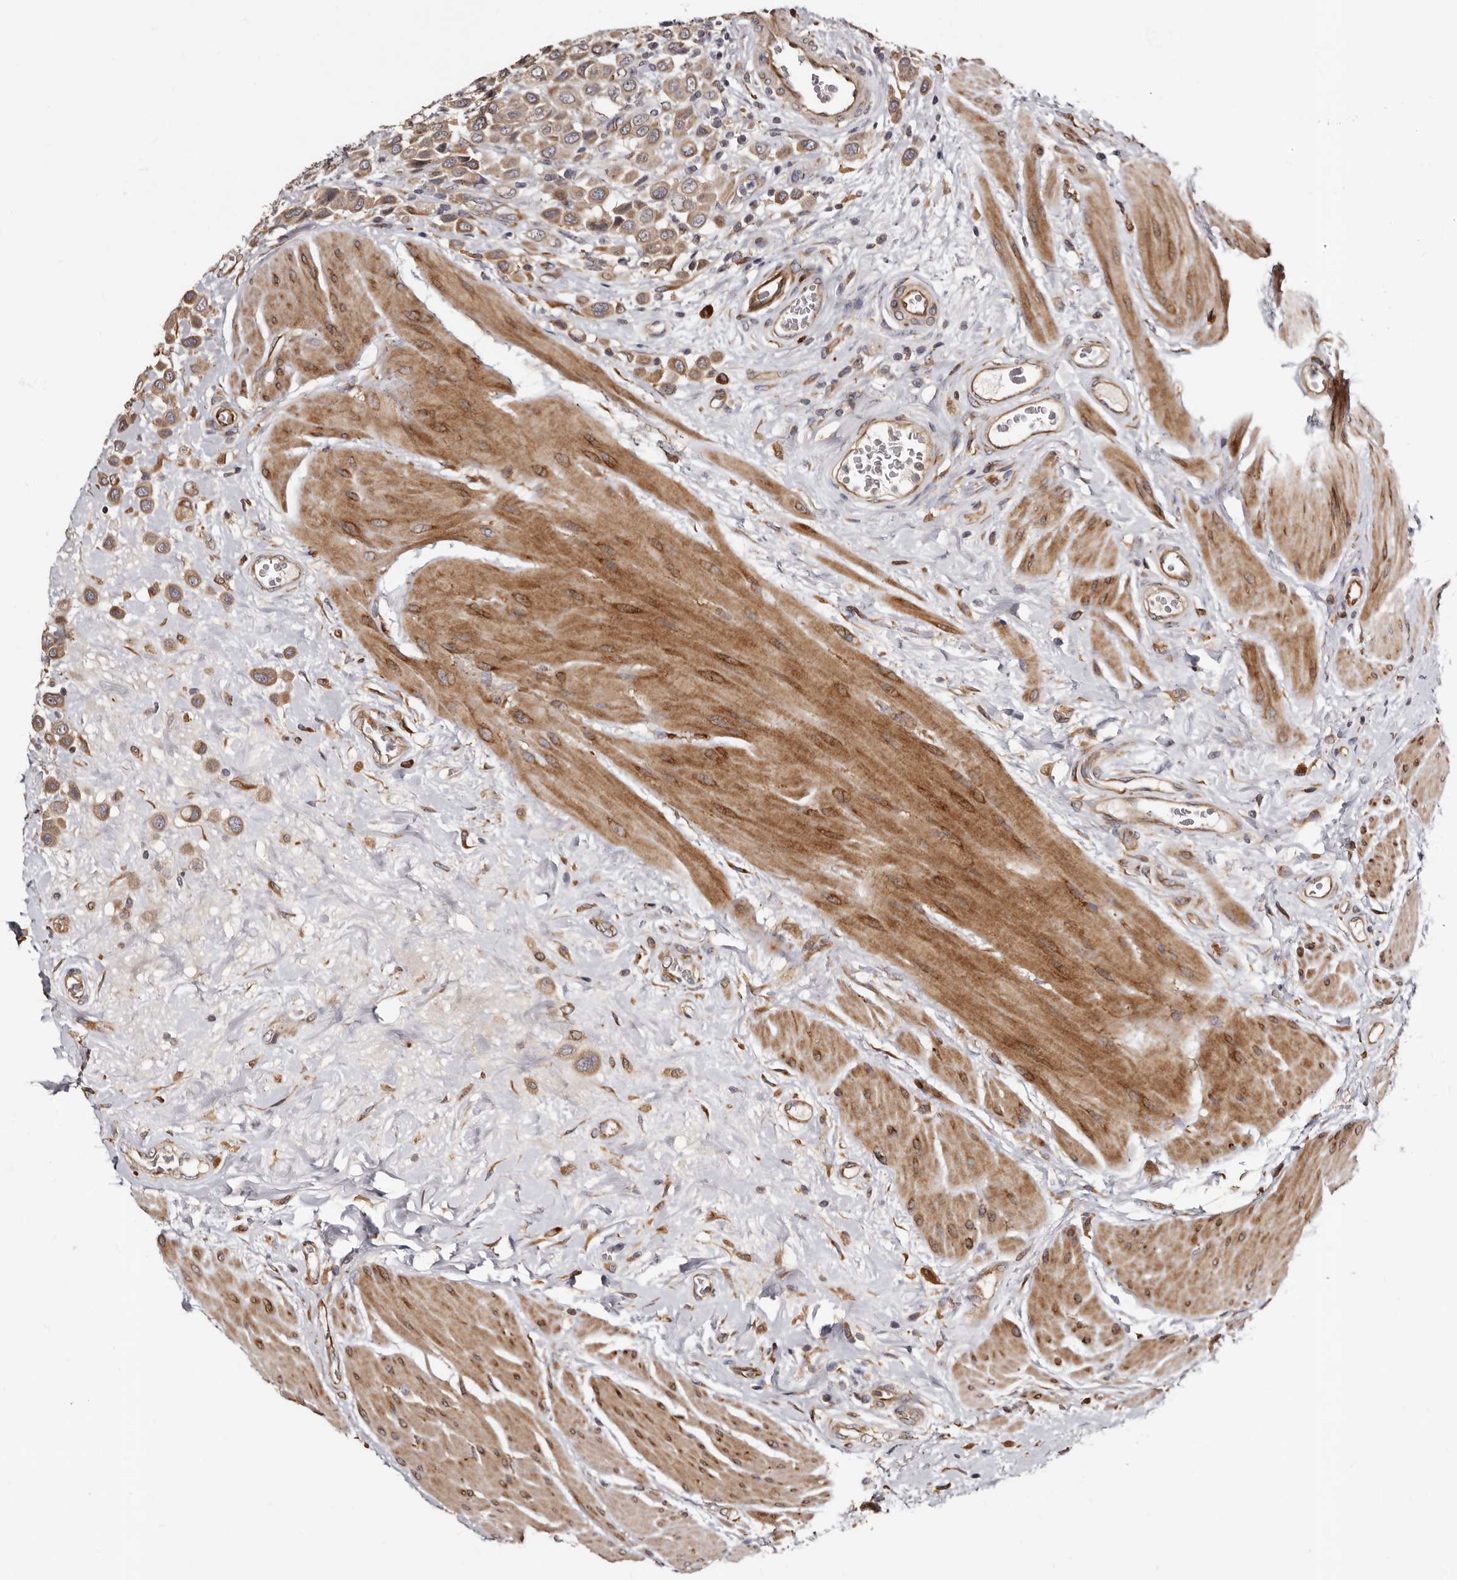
{"staining": {"intensity": "weak", "quantity": ">75%", "location": "cytoplasmic/membranous"}, "tissue": "urothelial cancer", "cell_type": "Tumor cells", "image_type": "cancer", "snomed": [{"axis": "morphology", "description": "Urothelial carcinoma, High grade"}, {"axis": "topography", "description": "Urinary bladder"}], "caption": "Immunohistochemistry (IHC) micrograph of neoplastic tissue: urothelial cancer stained using immunohistochemistry demonstrates low levels of weak protein expression localized specifically in the cytoplasmic/membranous of tumor cells, appearing as a cytoplasmic/membranous brown color.", "gene": "TBC1D22B", "patient": {"sex": "male", "age": 50}}